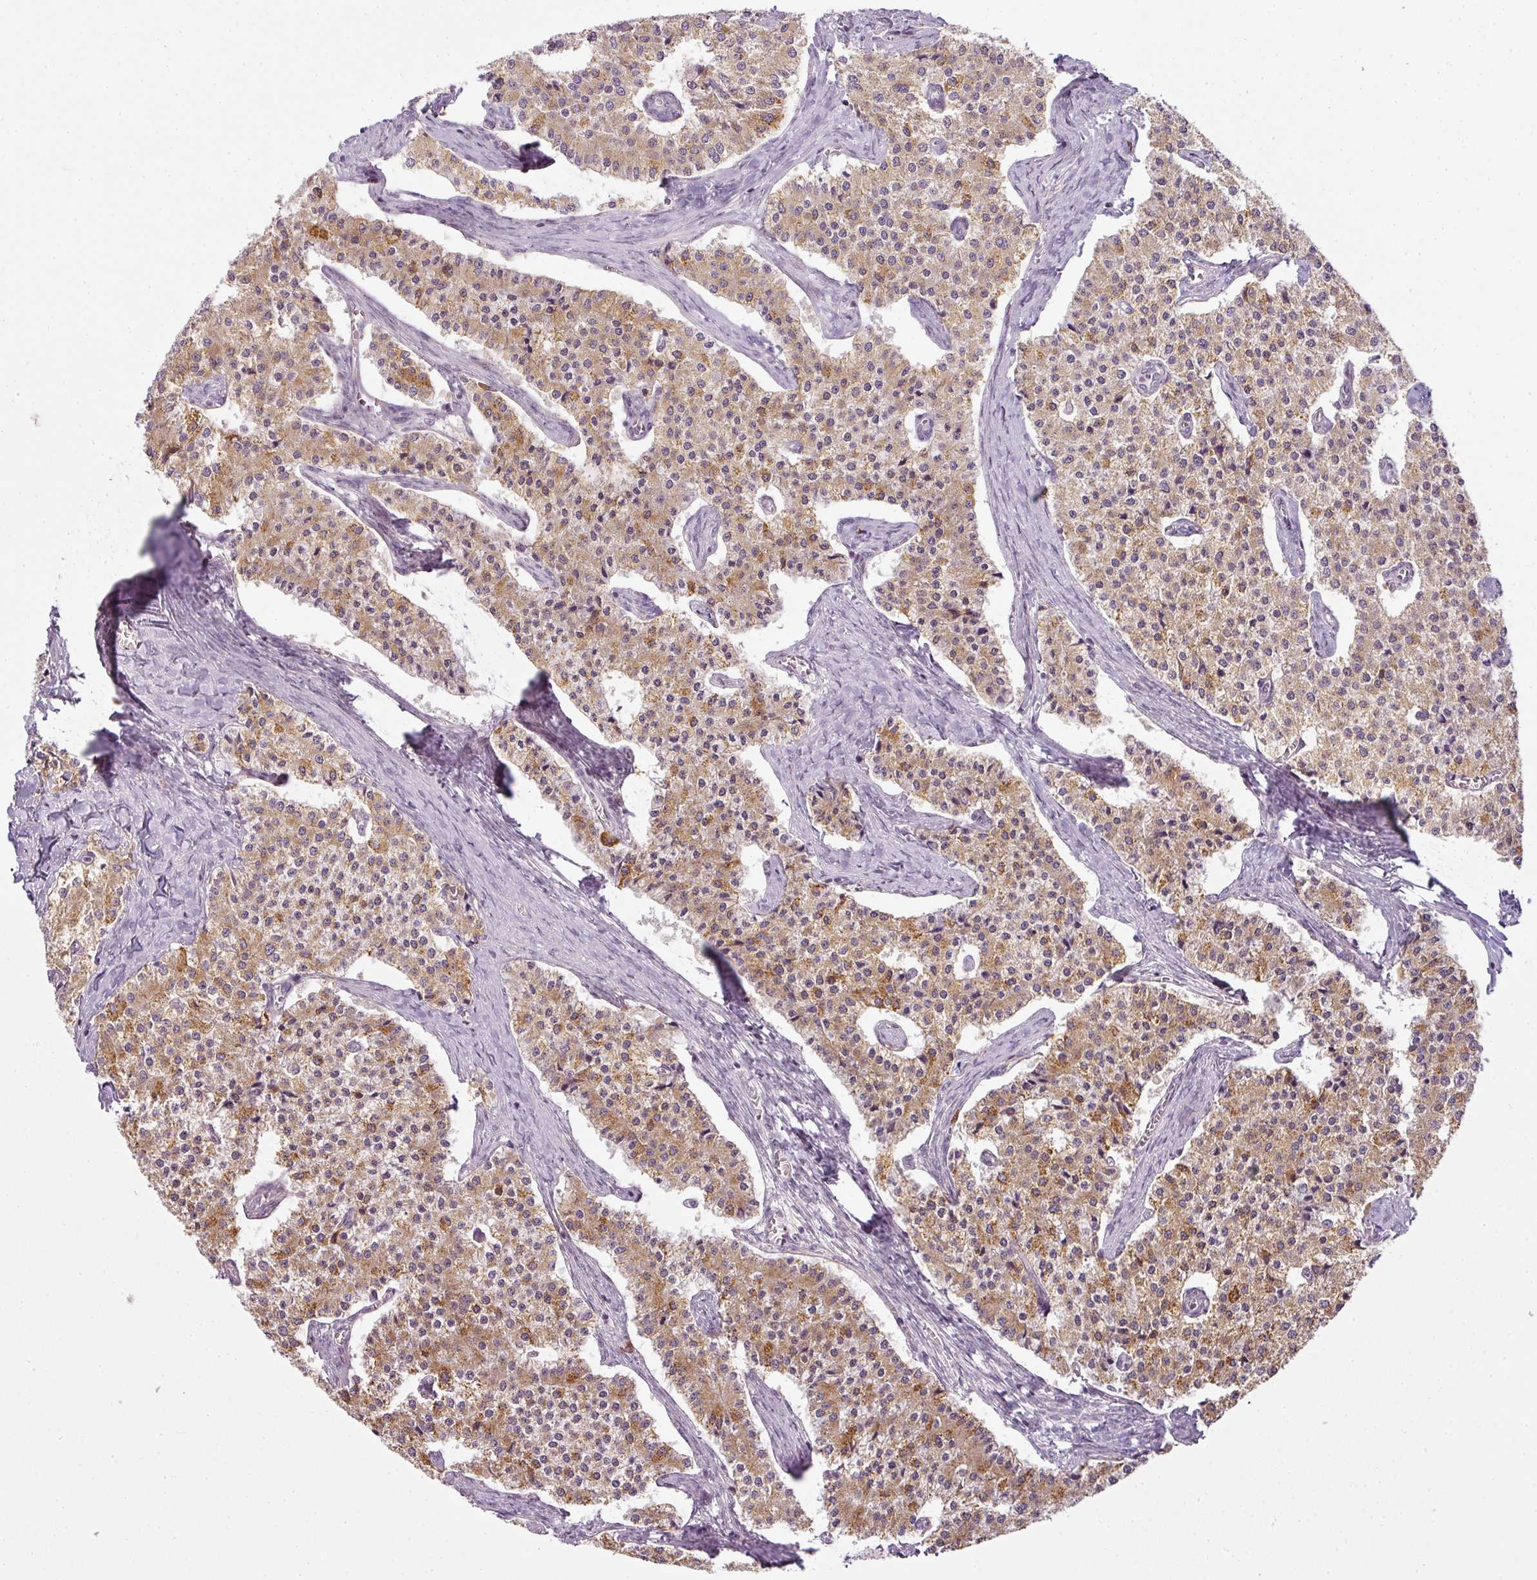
{"staining": {"intensity": "moderate", "quantity": ">75%", "location": "cytoplasmic/membranous"}, "tissue": "carcinoid", "cell_type": "Tumor cells", "image_type": "cancer", "snomed": [{"axis": "morphology", "description": "Carcinoid, malignant, NOS"}, {"axis": "topography", "description": "Colon"}], "caption": "Immunohistochemistry of carcinoid (malignant) exhibits medium levels of moderate cytoplasmic/membranous positivity in about >75% of tumor cells.", "gene": "LY75", "patient": {"sex": "female", "age": 52}}